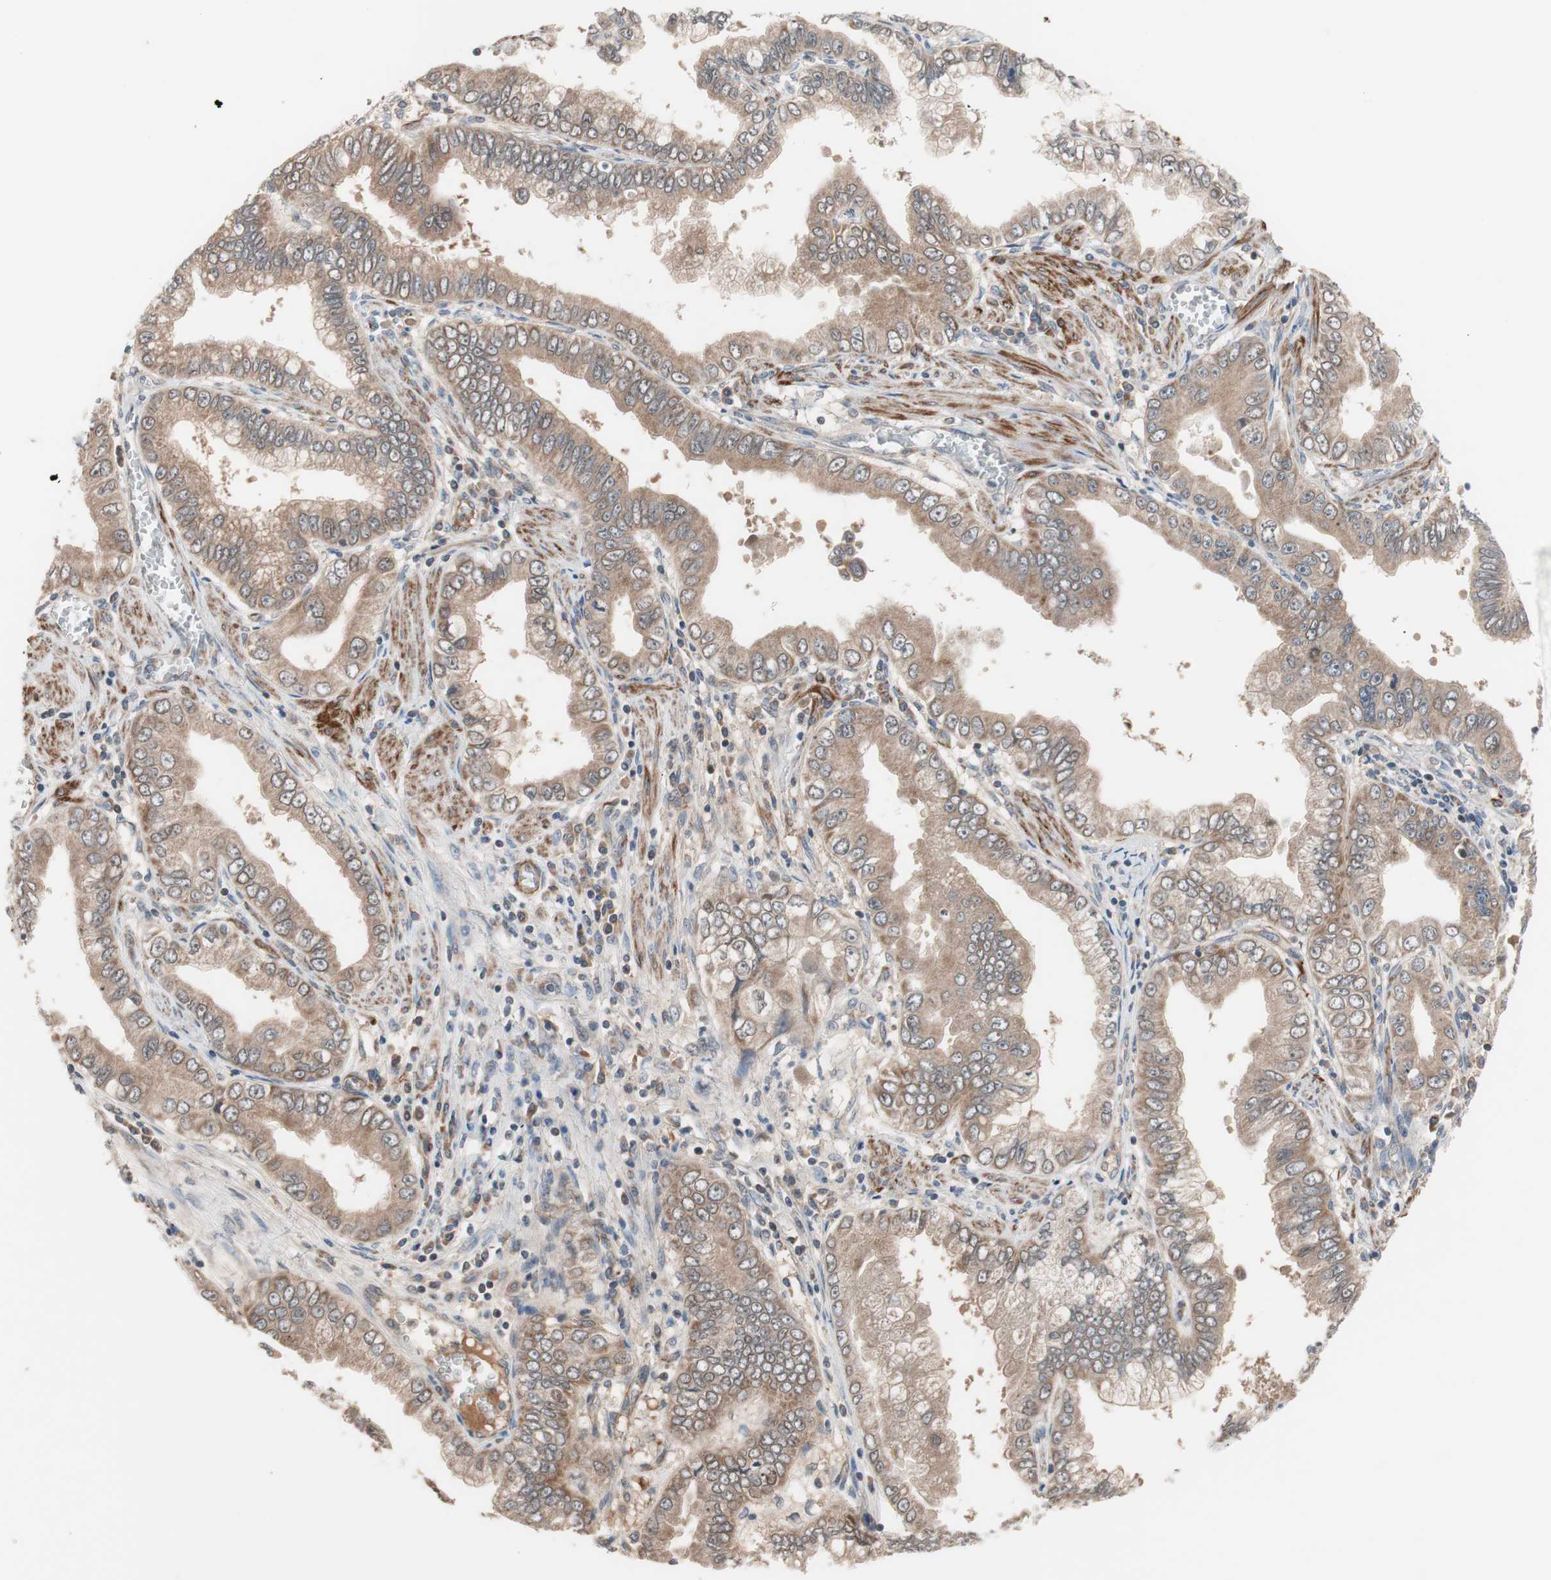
{"staining": {"intensity": "moderate", "quantity": ">75%", "location": "cytoplasmic/membranous"}, "tissue": "pancreatic cancer", "cell_type": "Tumor cells", "image_type": "cancer", "snomed": [{"axis": "morphology", "description": "Normal tissue, NOS"}, {"axis": "topography", "description": "Lymph node"}], "caption": "A photomicrograph of pancreatic cancer stained for a protein demonstrates moderate cytoplasmic/membranous brown staining in tumor cells.", "gene": "HMBS", "patient": {"sex": "male", "age": 50}}